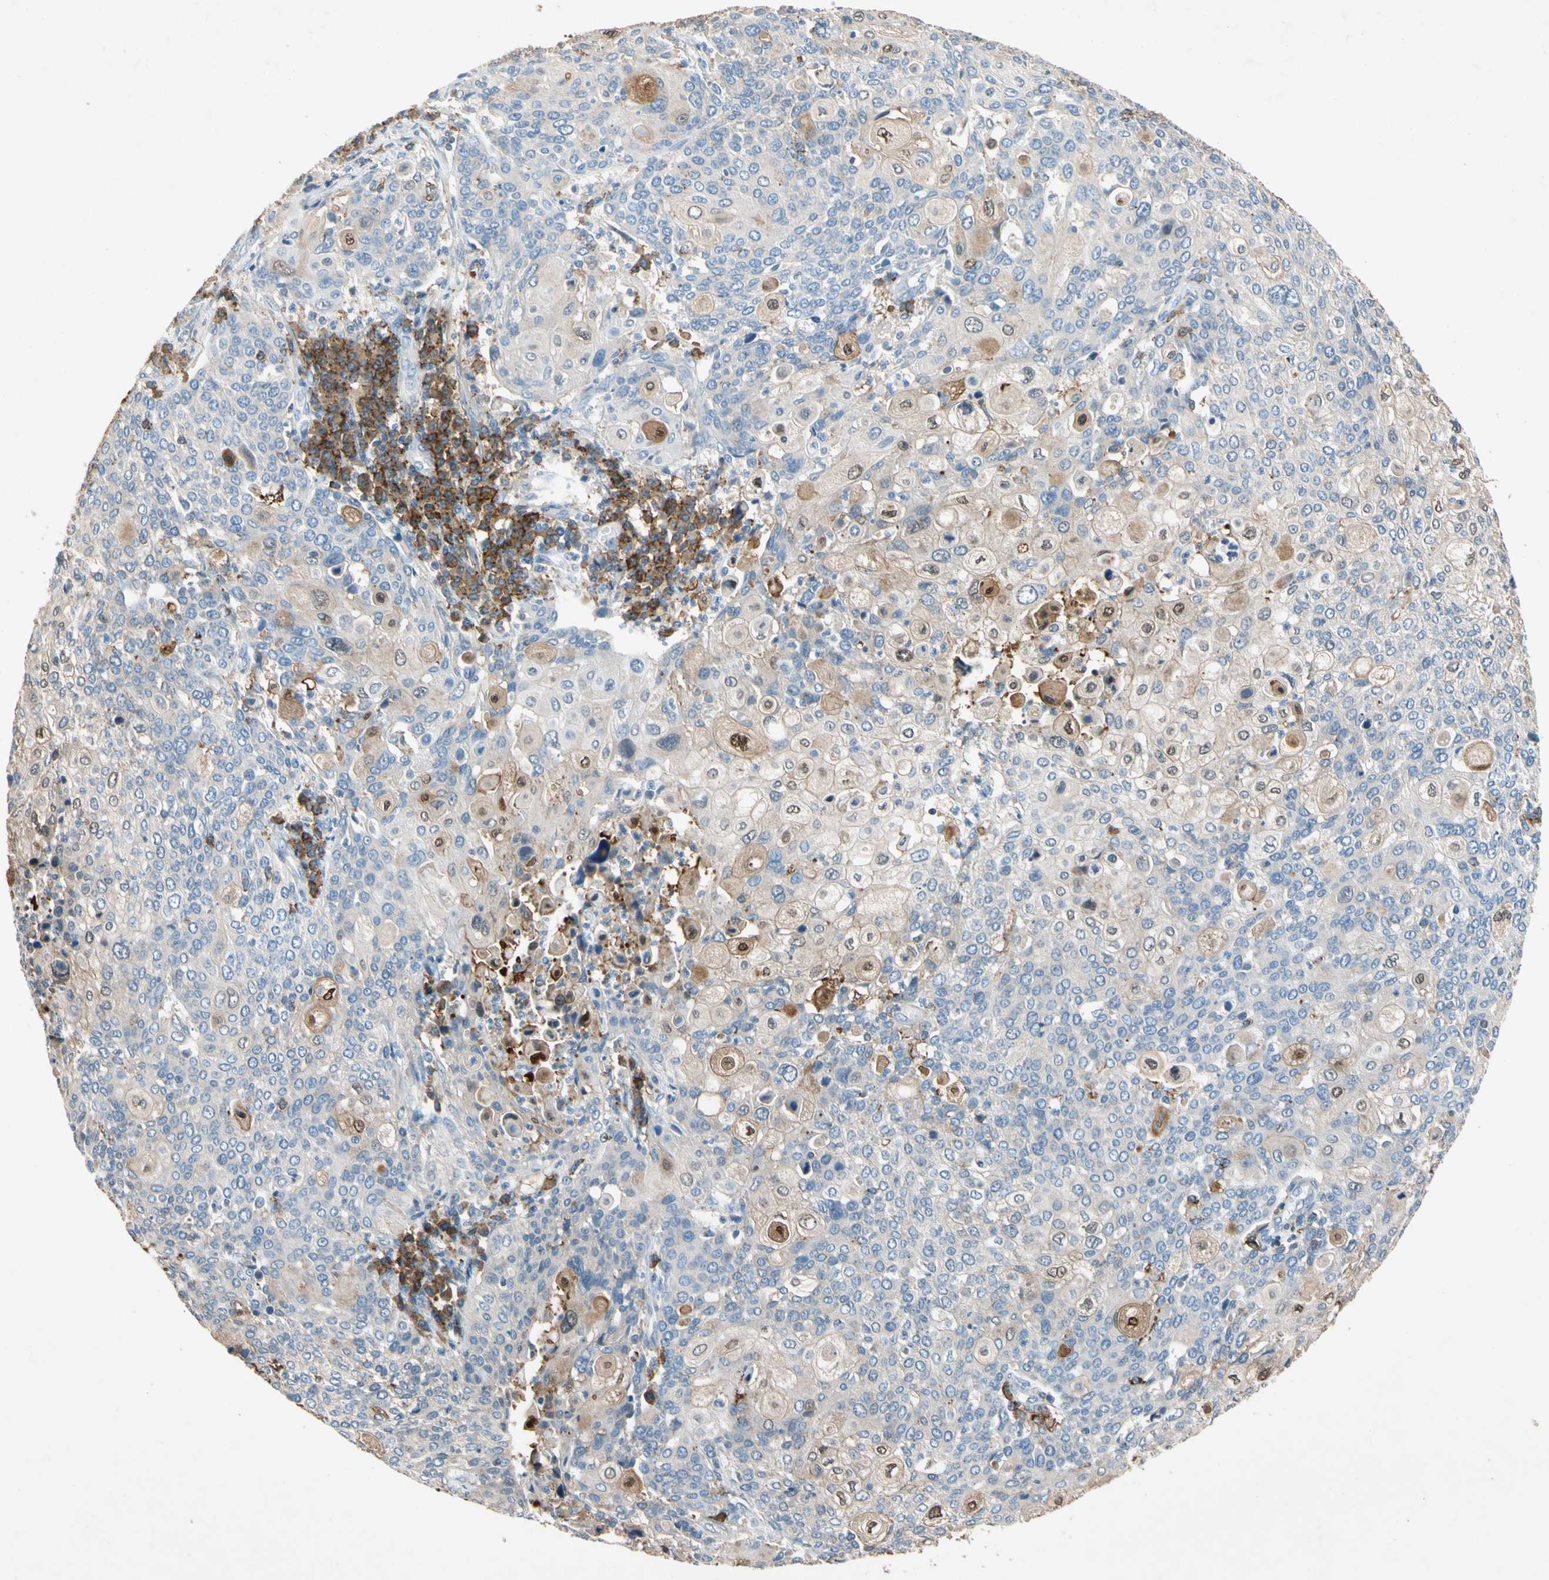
{"staining": {"intensity": "moderate", "quantity": "<25%", "location": "cytoplasmic/membranous,nuclear"}, "tissue": "cervical cancer", "cell_type": "Tumor cells", "image_type": "cancer", "snomed": [{"axis": "morphology", "description": "Squamous cell carcinoma, NOS"}, {"axis": "topography", "description": "Cervix"}], "caption": "Immunohistochemistry (IHC) (DAB) staining of human cervical squamous cell carcinoma reveals moderate cytoplasmic/membranous and nuclear protein positivity in about <25% of tumor cells.", "gene": "NDFIP2", "patient": {"sex": "female", "age": 40}}